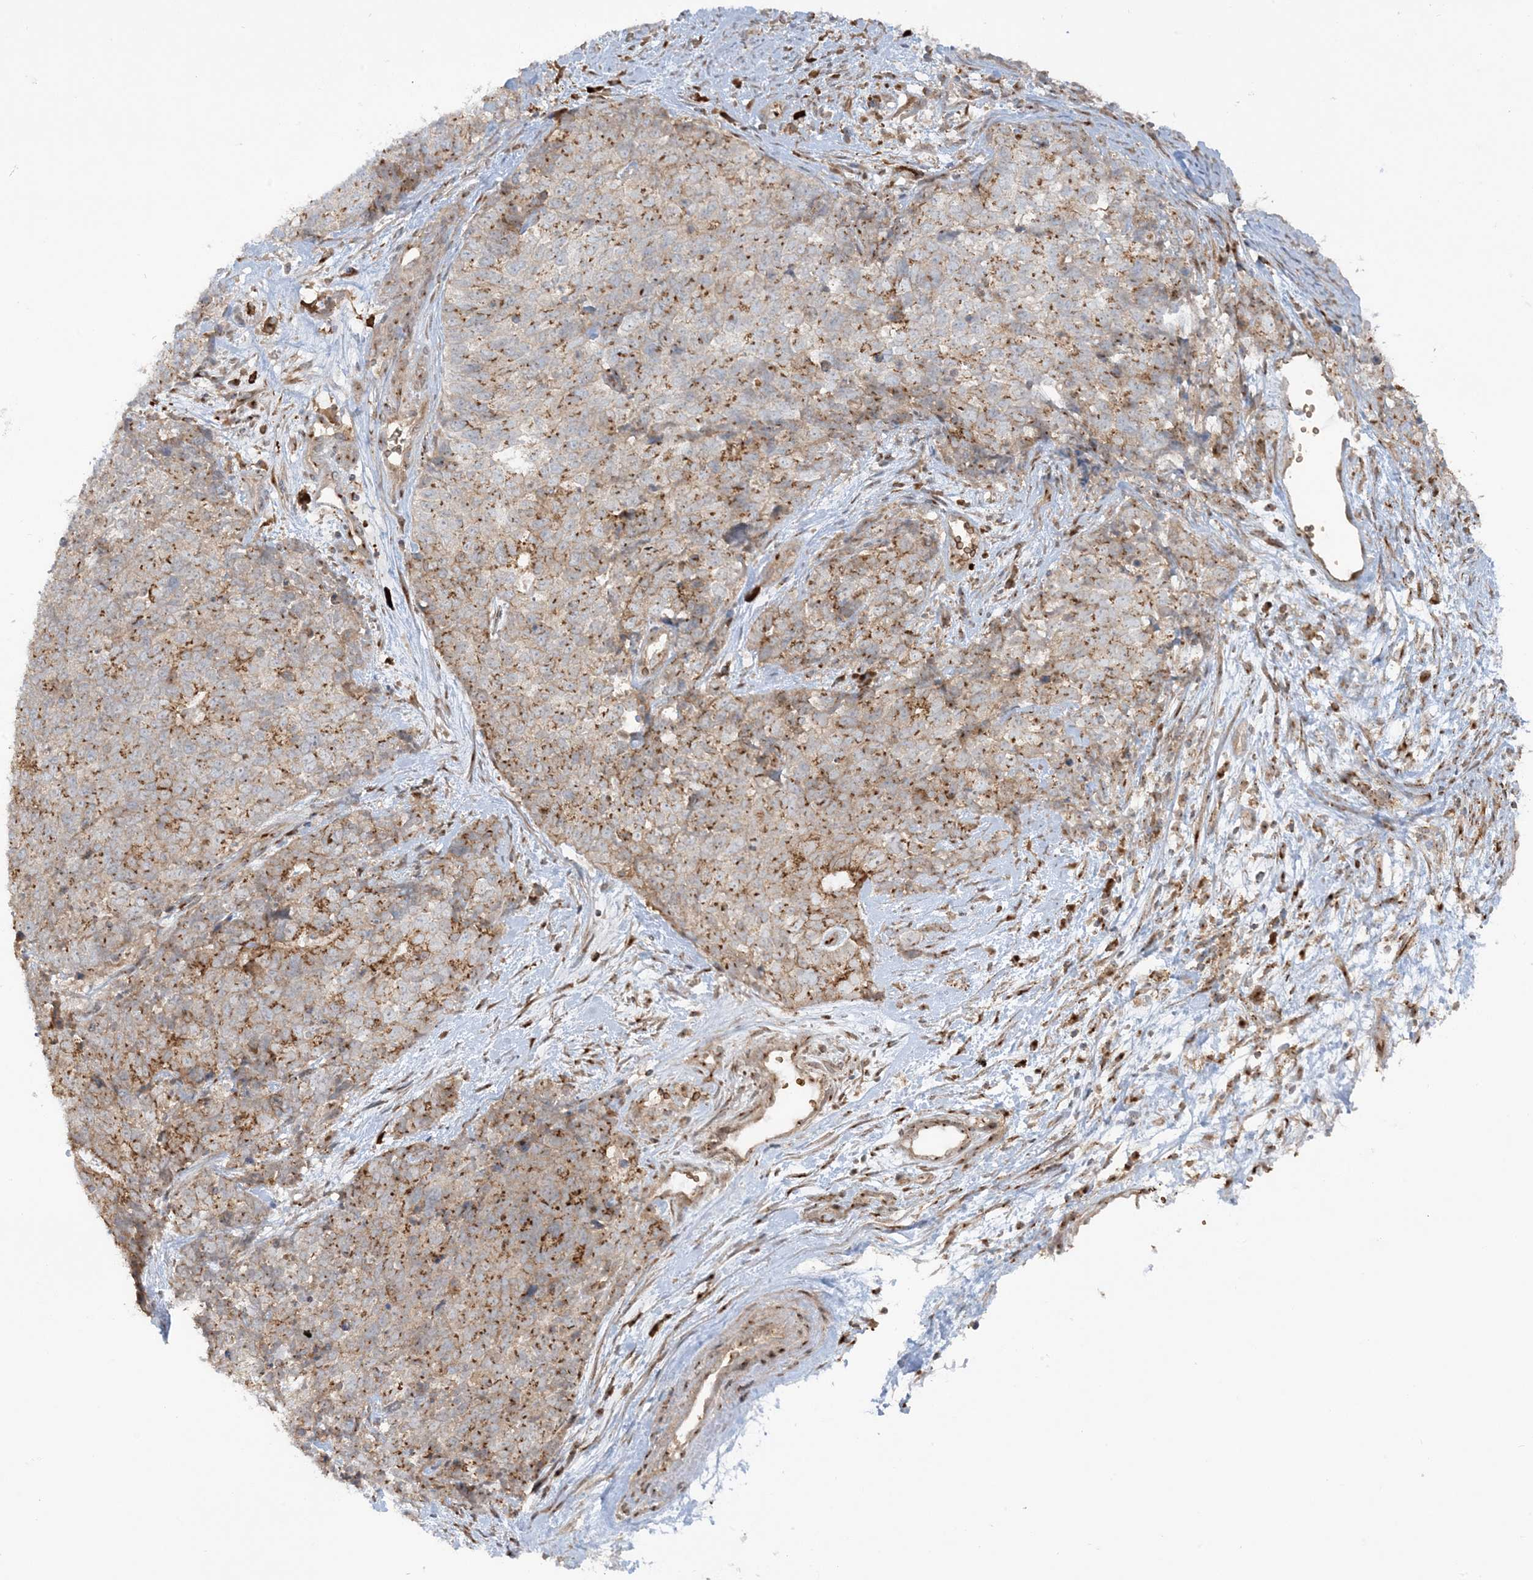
{"staining": {"intensity": "moderate", "quantity": ">75%", "location": "cytoplasmic/membranous"}, "tissue": "cervical cancer", "cell_type": "Tumor cells", "image_type": "cancer", "snomed": [{"axis": "morphology", "description": "Squamous cell carcinoma, NOS"}, {"axis": "topography", "description": "Cervix"}], "caption": "A high-resolution micrograph shows IHC staining of cervical cancer (squamous cell carcinoma), which demonstrates moderate cytoplasmic/membranous positivity in about >75% of tumor cells.", "gene": "RPP40", "patient": {"sex": "female", "age": 63}}